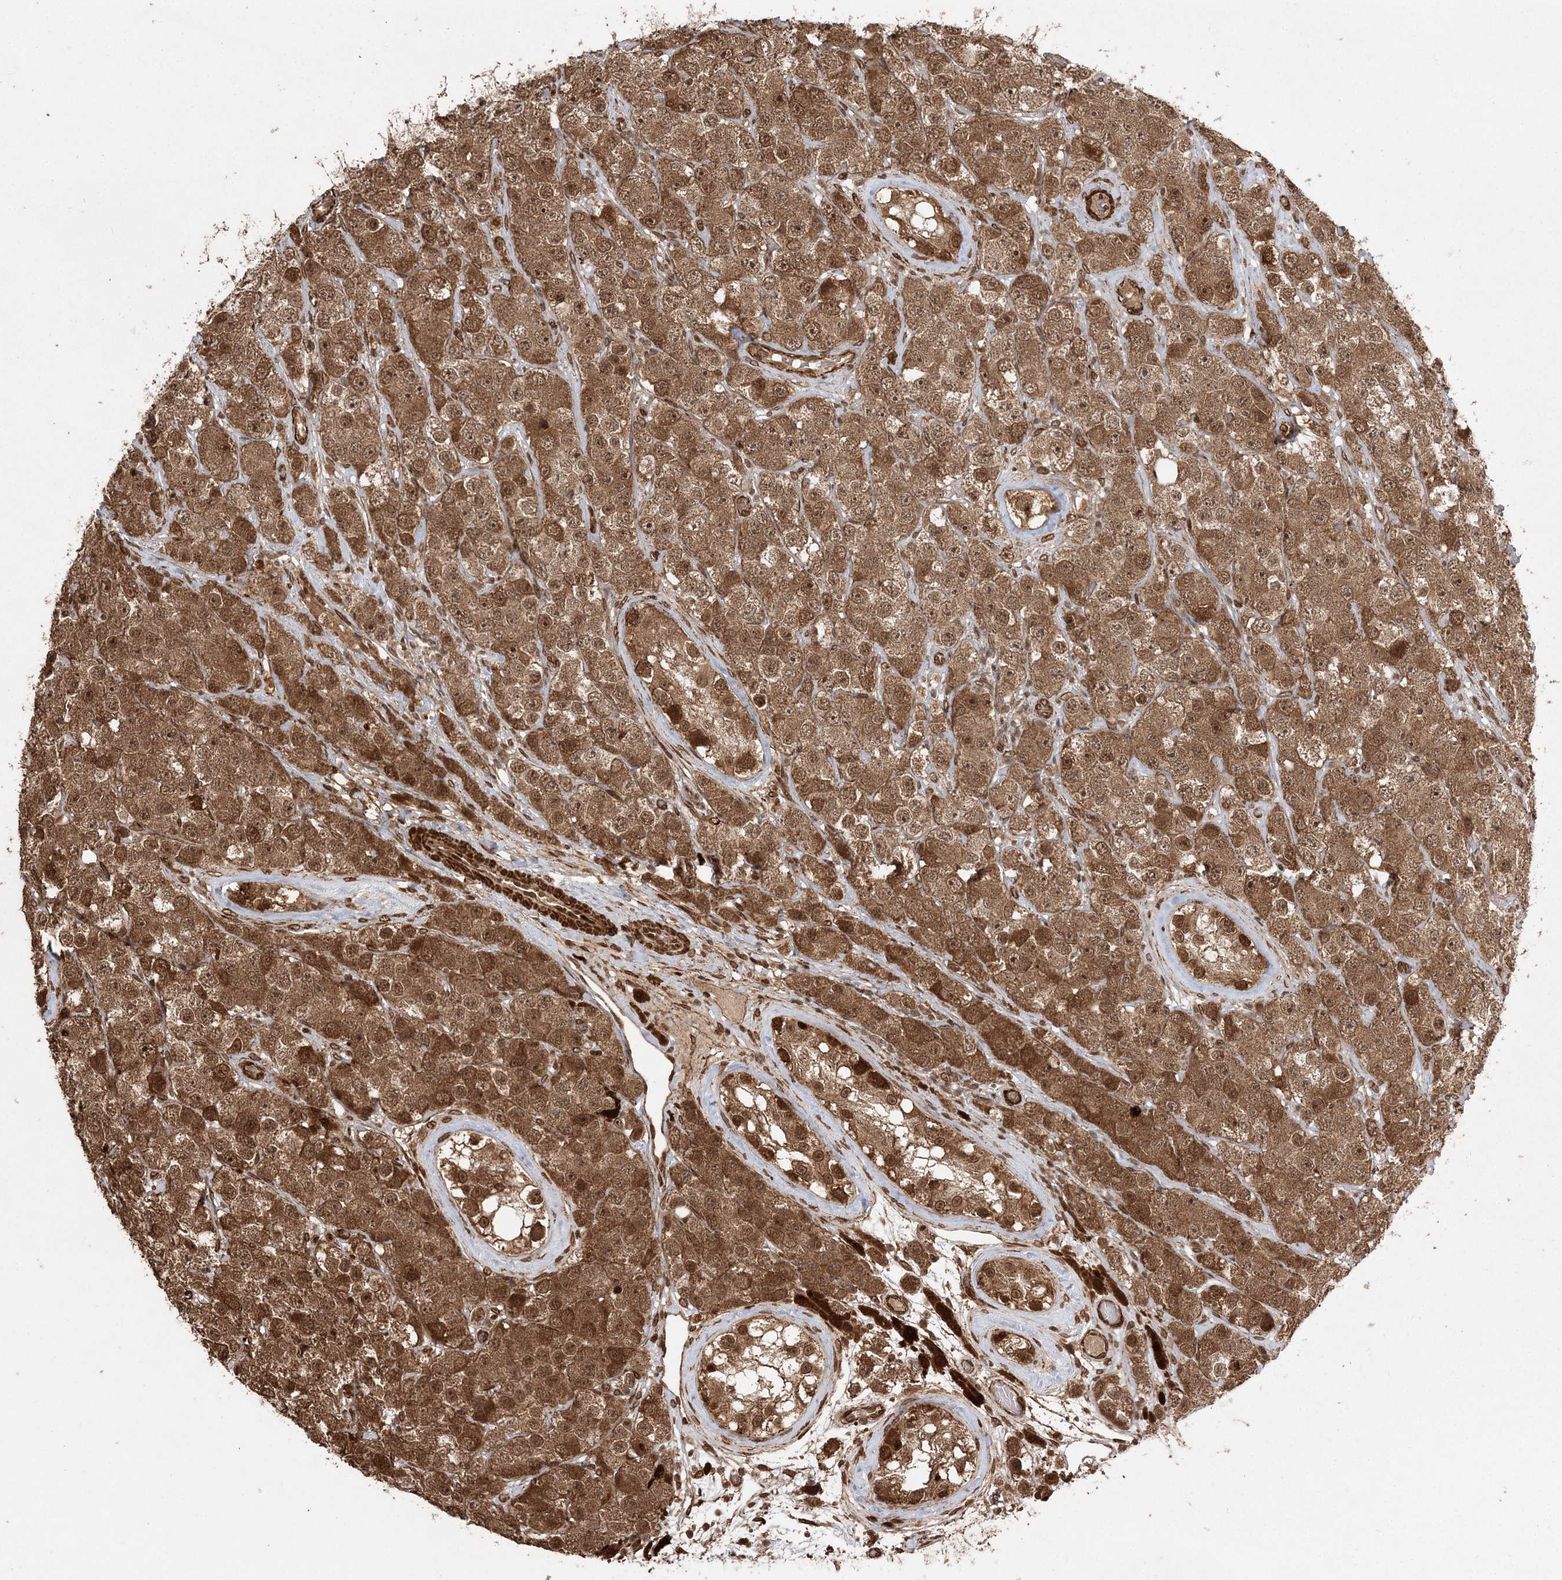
{"staining": {"intensity": "moderate", "quantity": ">75%", "location": "cytoplasmic/membranous,nuclear"}, "tissue": "testis cancer", "cell_type": "Tumor cells", "image_type": "cancer", "snomed": [{"axis": "morphology", "description": "Seminoma, NOS"}, {"axis": "topography", "description": "Testis"}], "caption": "Approximately >75% of tumor cells in human testis cancer (seminoma) exhibit moderate cytoplasmic/membranous and nuclear protein staining as visualized by brown immunohistochemical staining.", "gene": "ETAA1", "patient": {"sex": "male", "age": 28}}